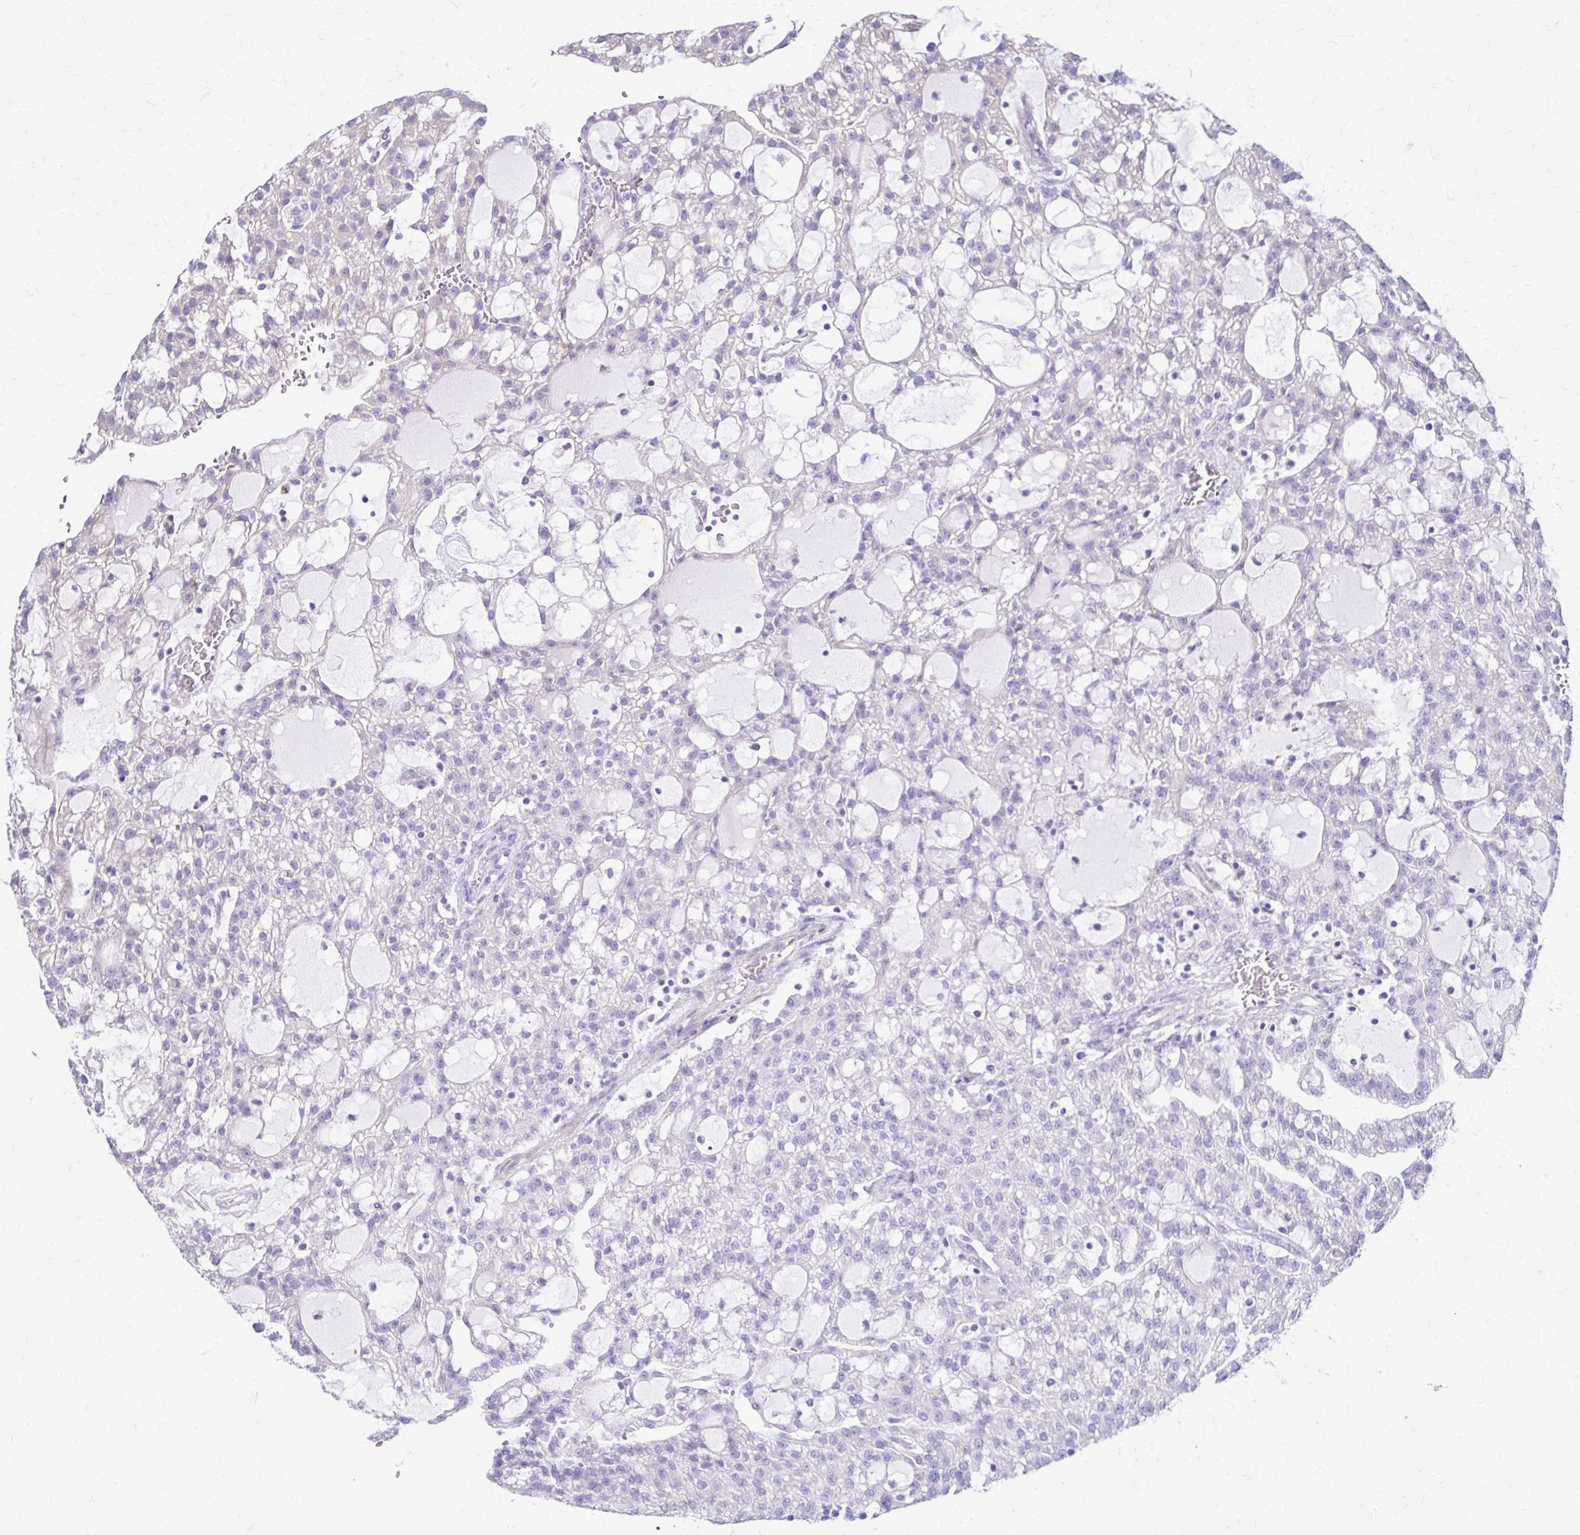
{"staining": {"intensity": "negative", "quantity": "none", "location": "none"}, "tissue": "renal cancer", "cell_type": "Tumor cells", "image_type": "cancer", "snomed": [{"axis": "morphology", "description": "Adenocarcinoma, NOS"}, {"axis": "topography", "description": "Kidney"}], "caption": "Immunohistochemistry of adenocarcinoma (renal) reveals no positivity in tumor cells.", "gene": "DSP", "patient": {"sex": "male", "age": 63}}